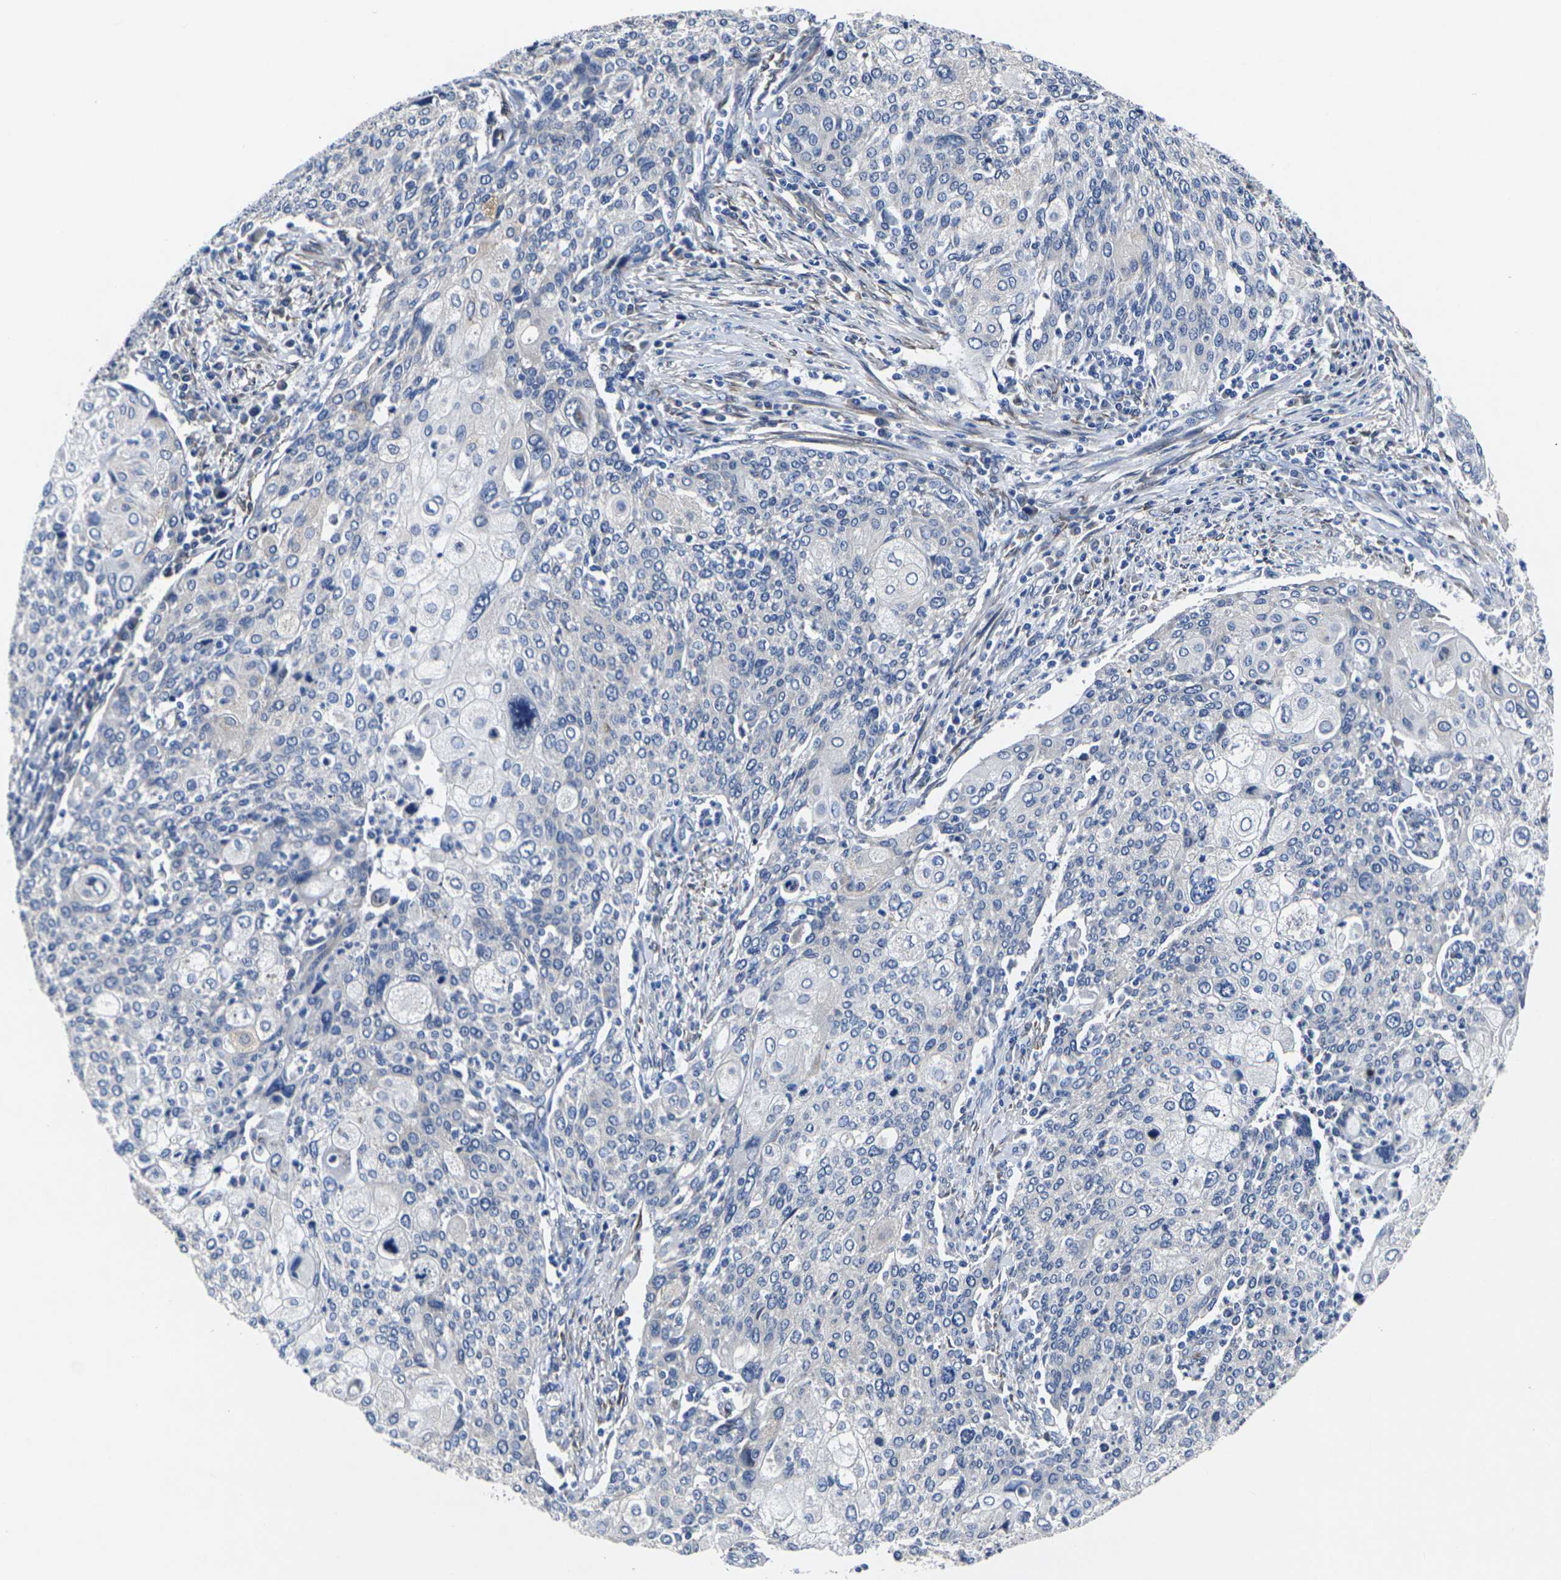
{"staining": {"intensity": "negative", "quantity": "none", "location": "none"}, "tissue": "cervical cancer", "cell_type": "Tumor cells", "image_type": "cancer", "snomed": [{"axis": "morphology", "description": "Squamous cell carcinoma, NOS"}, {"axis": "topography", "description": "Cervix"}], "caption": "This is an immunohistochemistry (IHC) image of cervical squamous cell carcinoma. There is no staining in tumor cells.", "gene": "CYP2C8", "patient": {"sex": "female", "age": 40}}